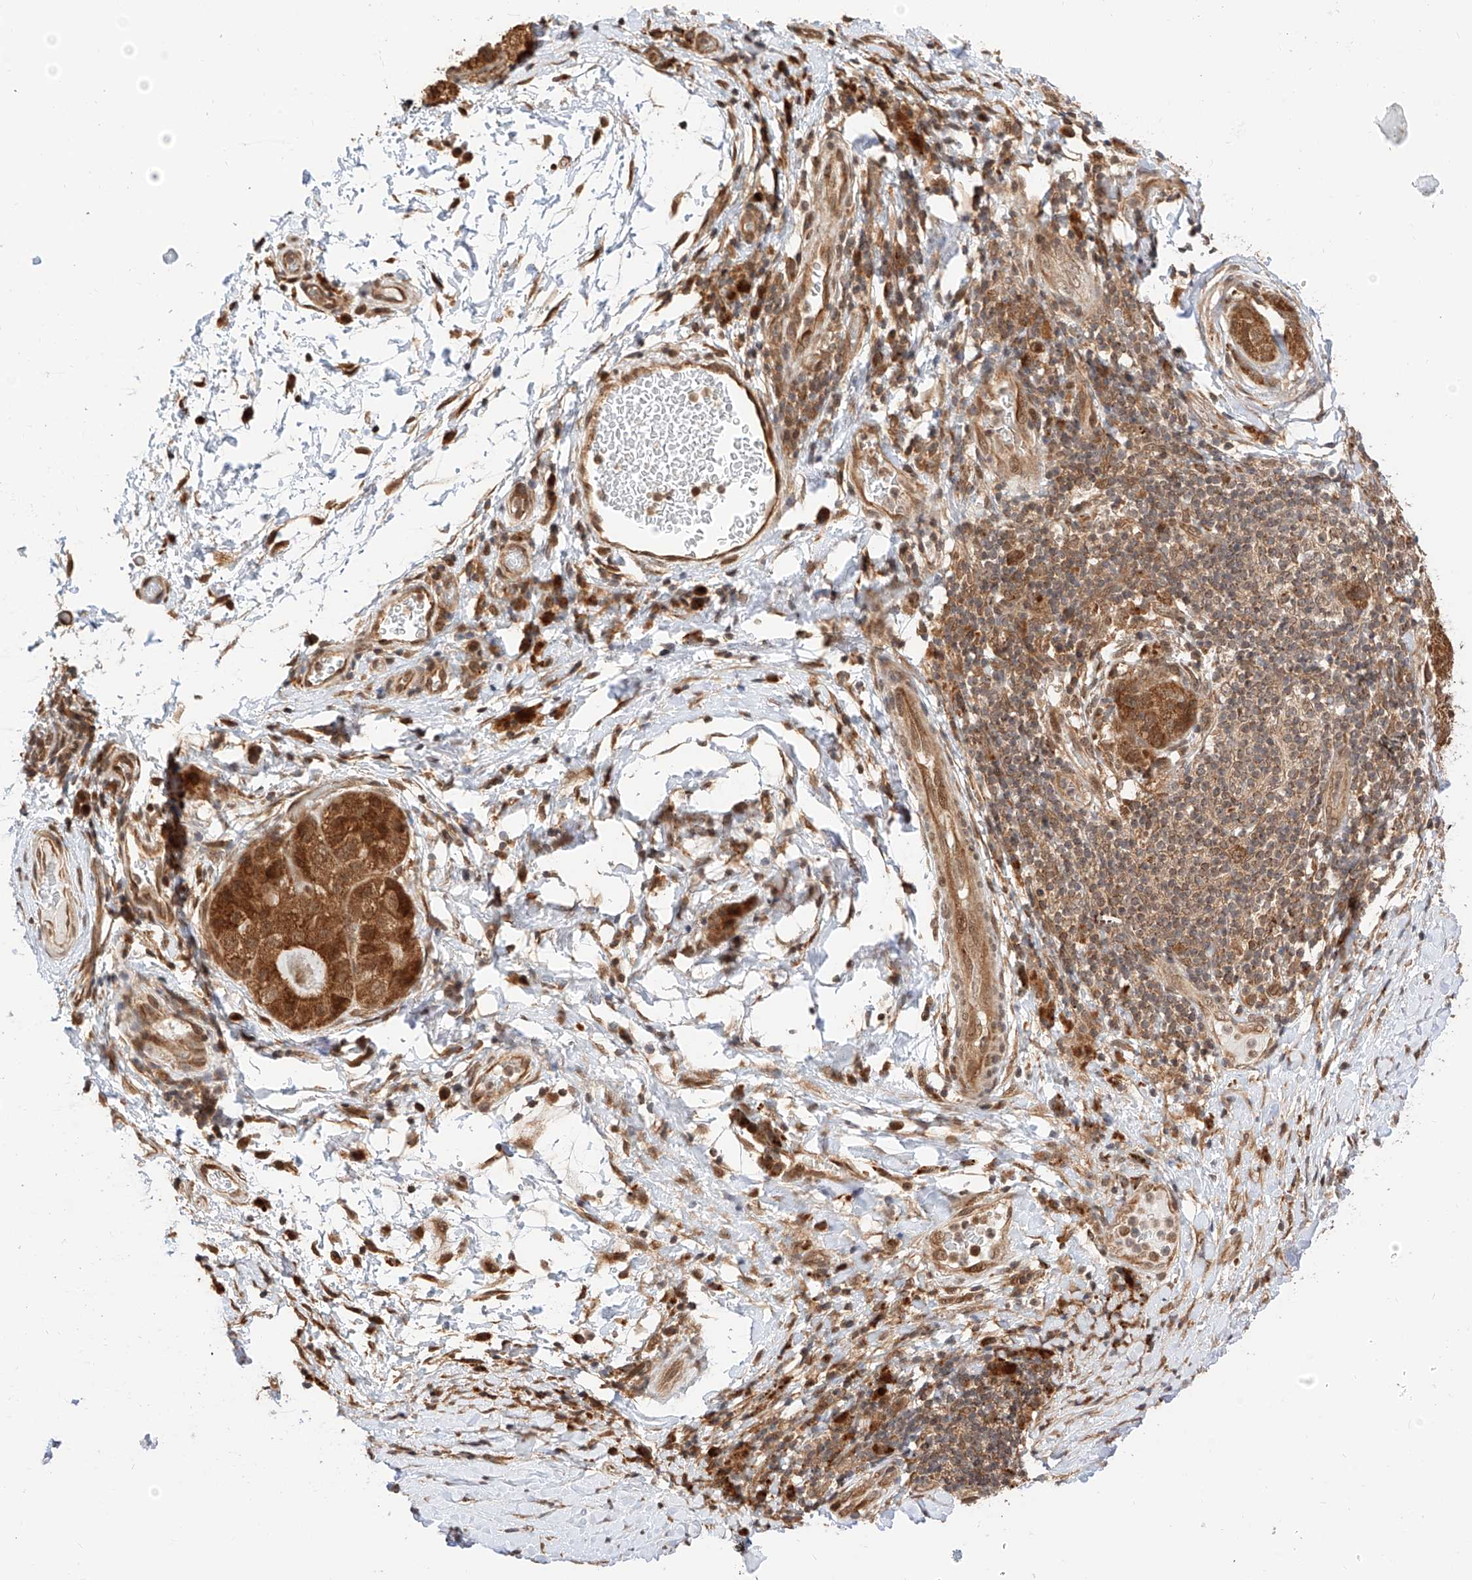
{"staining": {"intensity": "moderate", "quantity": ">75%", "location": "cytoplasmic/membranous,nuclear"}, "tissue": "liver cancer", "cell_type": "Tumor cells", "image_type": "cancer", "snomed": [{"axis": "morphology", "description": "Carcinoma, Hepatocellular, NOS"}, {"axis": "topography", "description": "Liver"}], "caption": "Protein staining of liver cancer tissue demonstrates moderate cytoplasmic/membranous and nuclear expression in approximately >75% of tumor cells. The protein of interest is shown in brown color, while the nuclei are stained blue.", "gene": "EIF4H", "patient": {"sex": "male", "age": 80}}